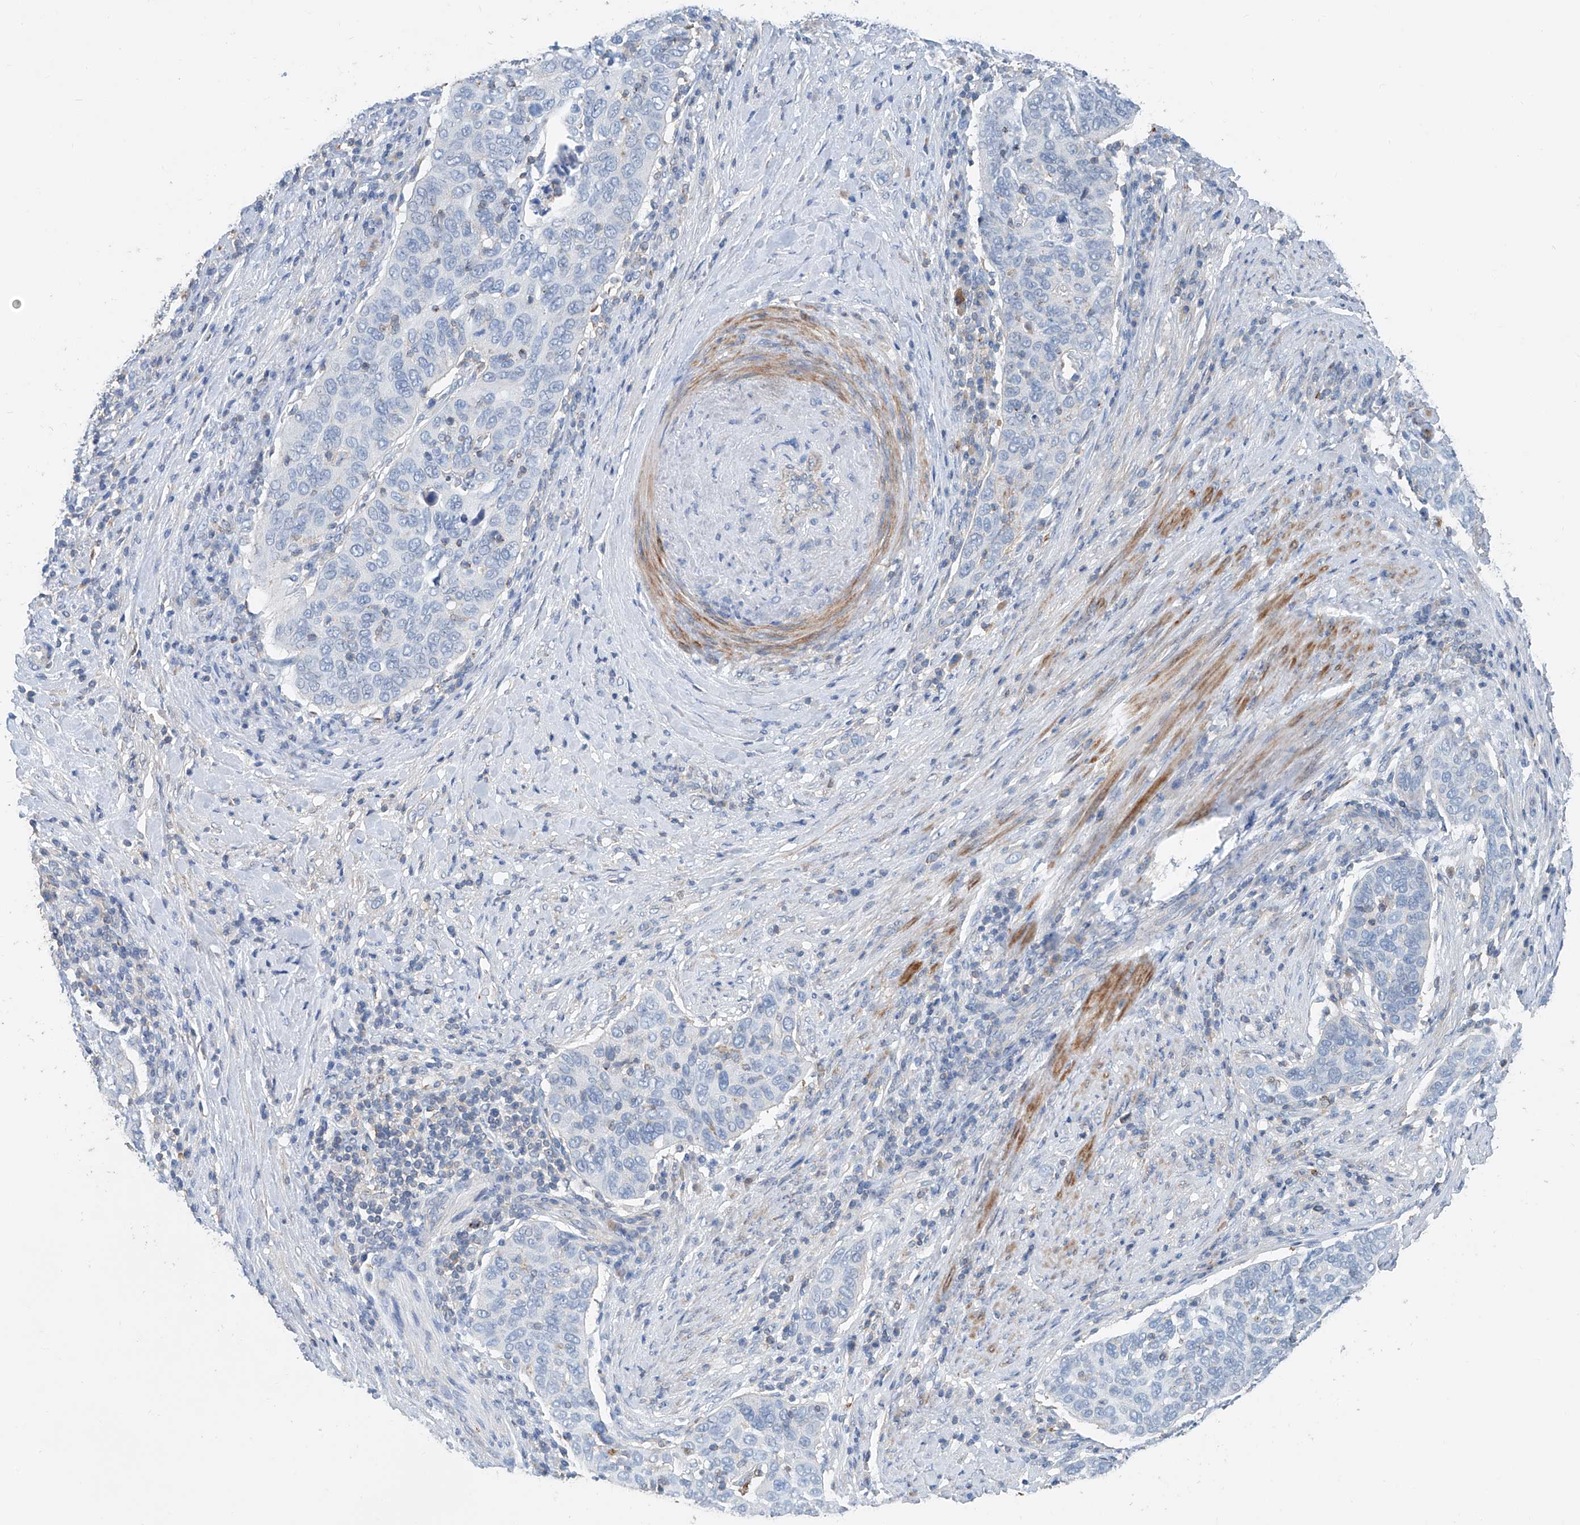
{"staining": {"intensity": "negative", "quantity": "none", "location": "none"}, "tissue": "cervical cancer", "cell_type": "Tumor cells", "image_type": "cancer", "snomed": [{"axis": "morphology", "description": "Squamous cell carcinoma, NOS"}, {"axis": "topography", "description": "Cervix"}], "caption": "Tumor cells are negative for brown protein staining in cervical cancer (squamous cell carcinoma).", "gene": "ANKRD34A", "patient": {"sex": "female", "age": 60}}